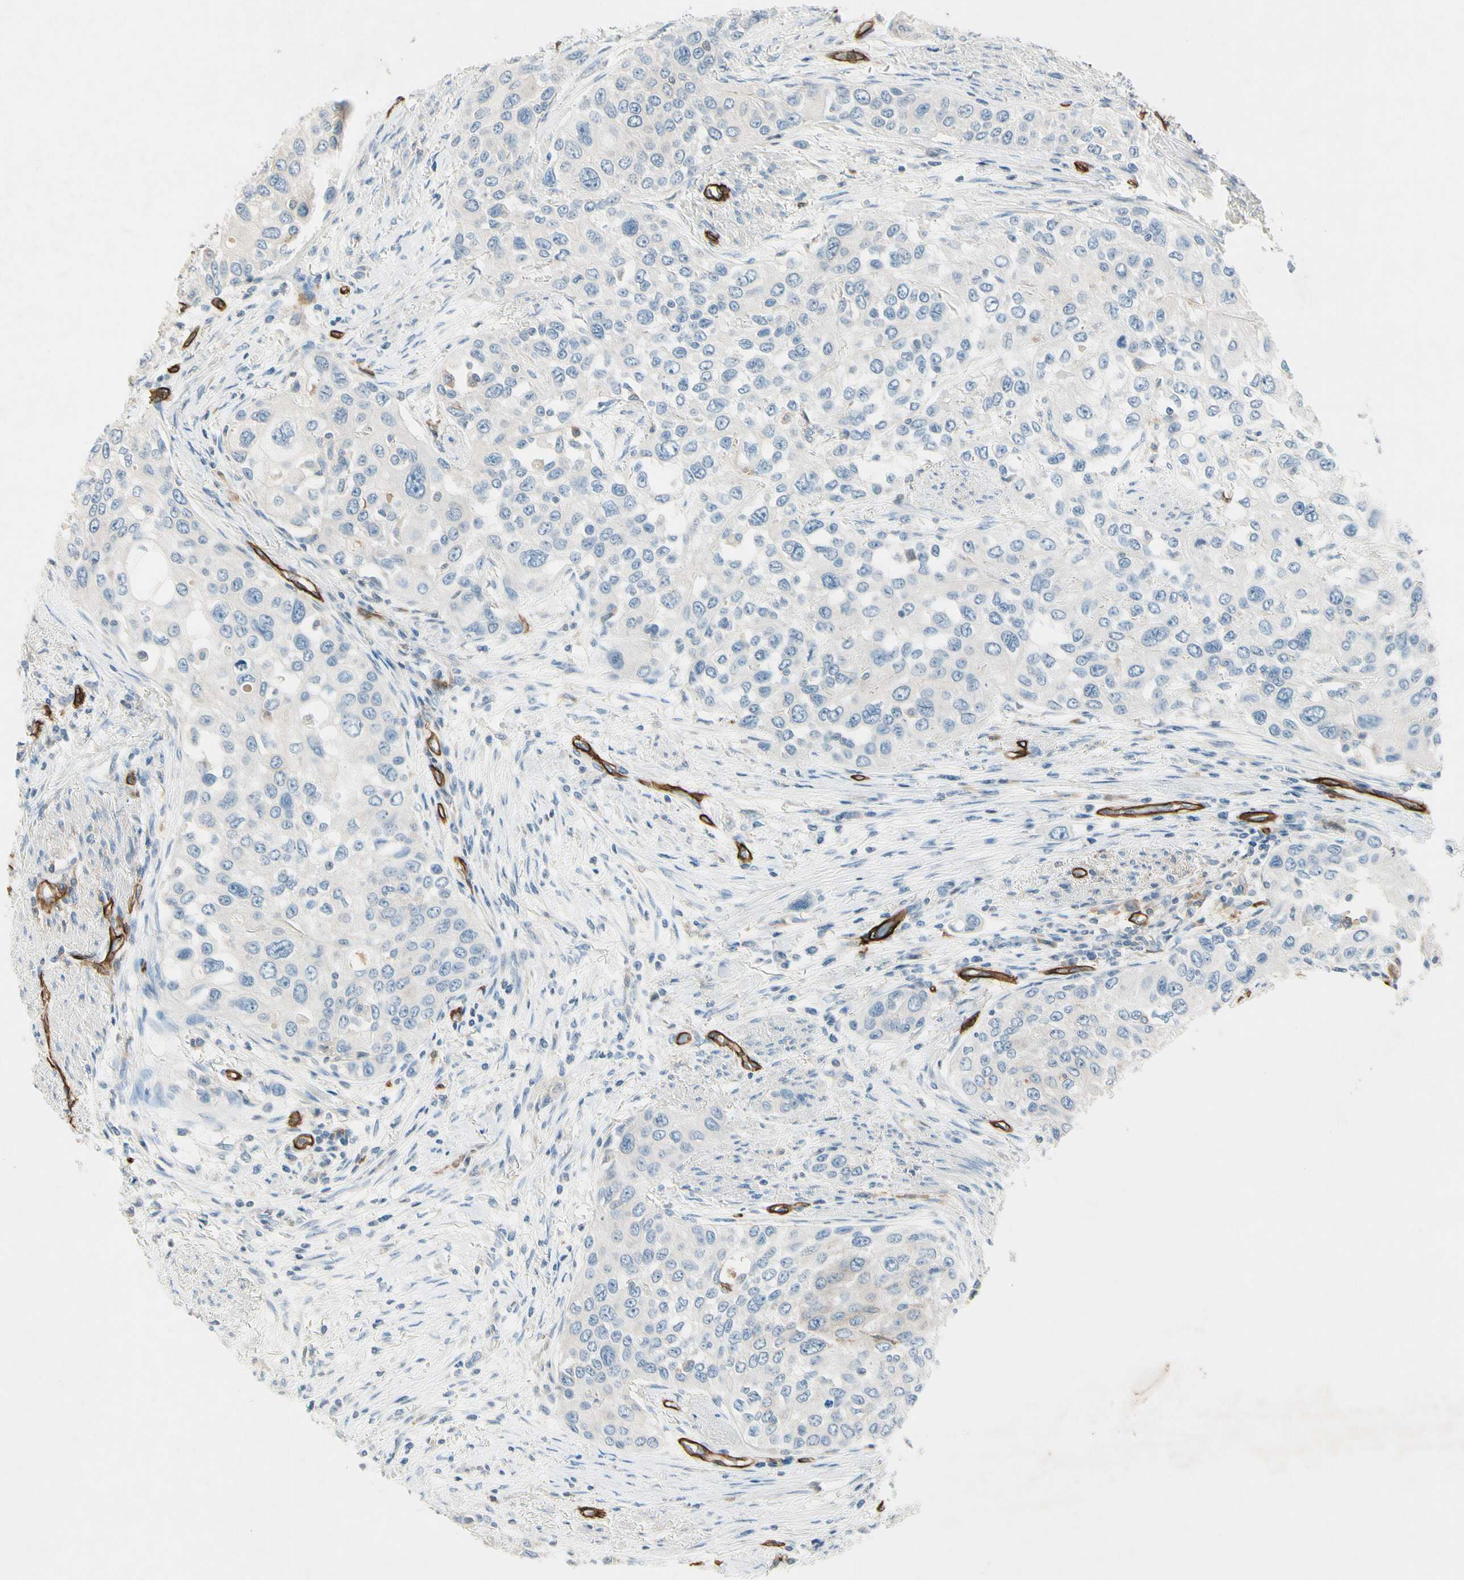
{"staining": {"intensity": "negative", "quantity": "none", "location": "none"}, "tissue": "urothelial cancer", "cell_type": "Tumor cells", "image_type": "cancer", "snomed": [{"axis": "morphology", "description": "Urothelial carcinoma, High grade"}, {"axis": "topography", "description": "Urinary bladder"}], "caption": "DAB (3,3'-diaminobenzidine) immunohistochemical staining of urothelial cancer displays no significant positivity in tumor cells.", "gene": "CD93", "patient": {"sex": "female", "age": 56}}